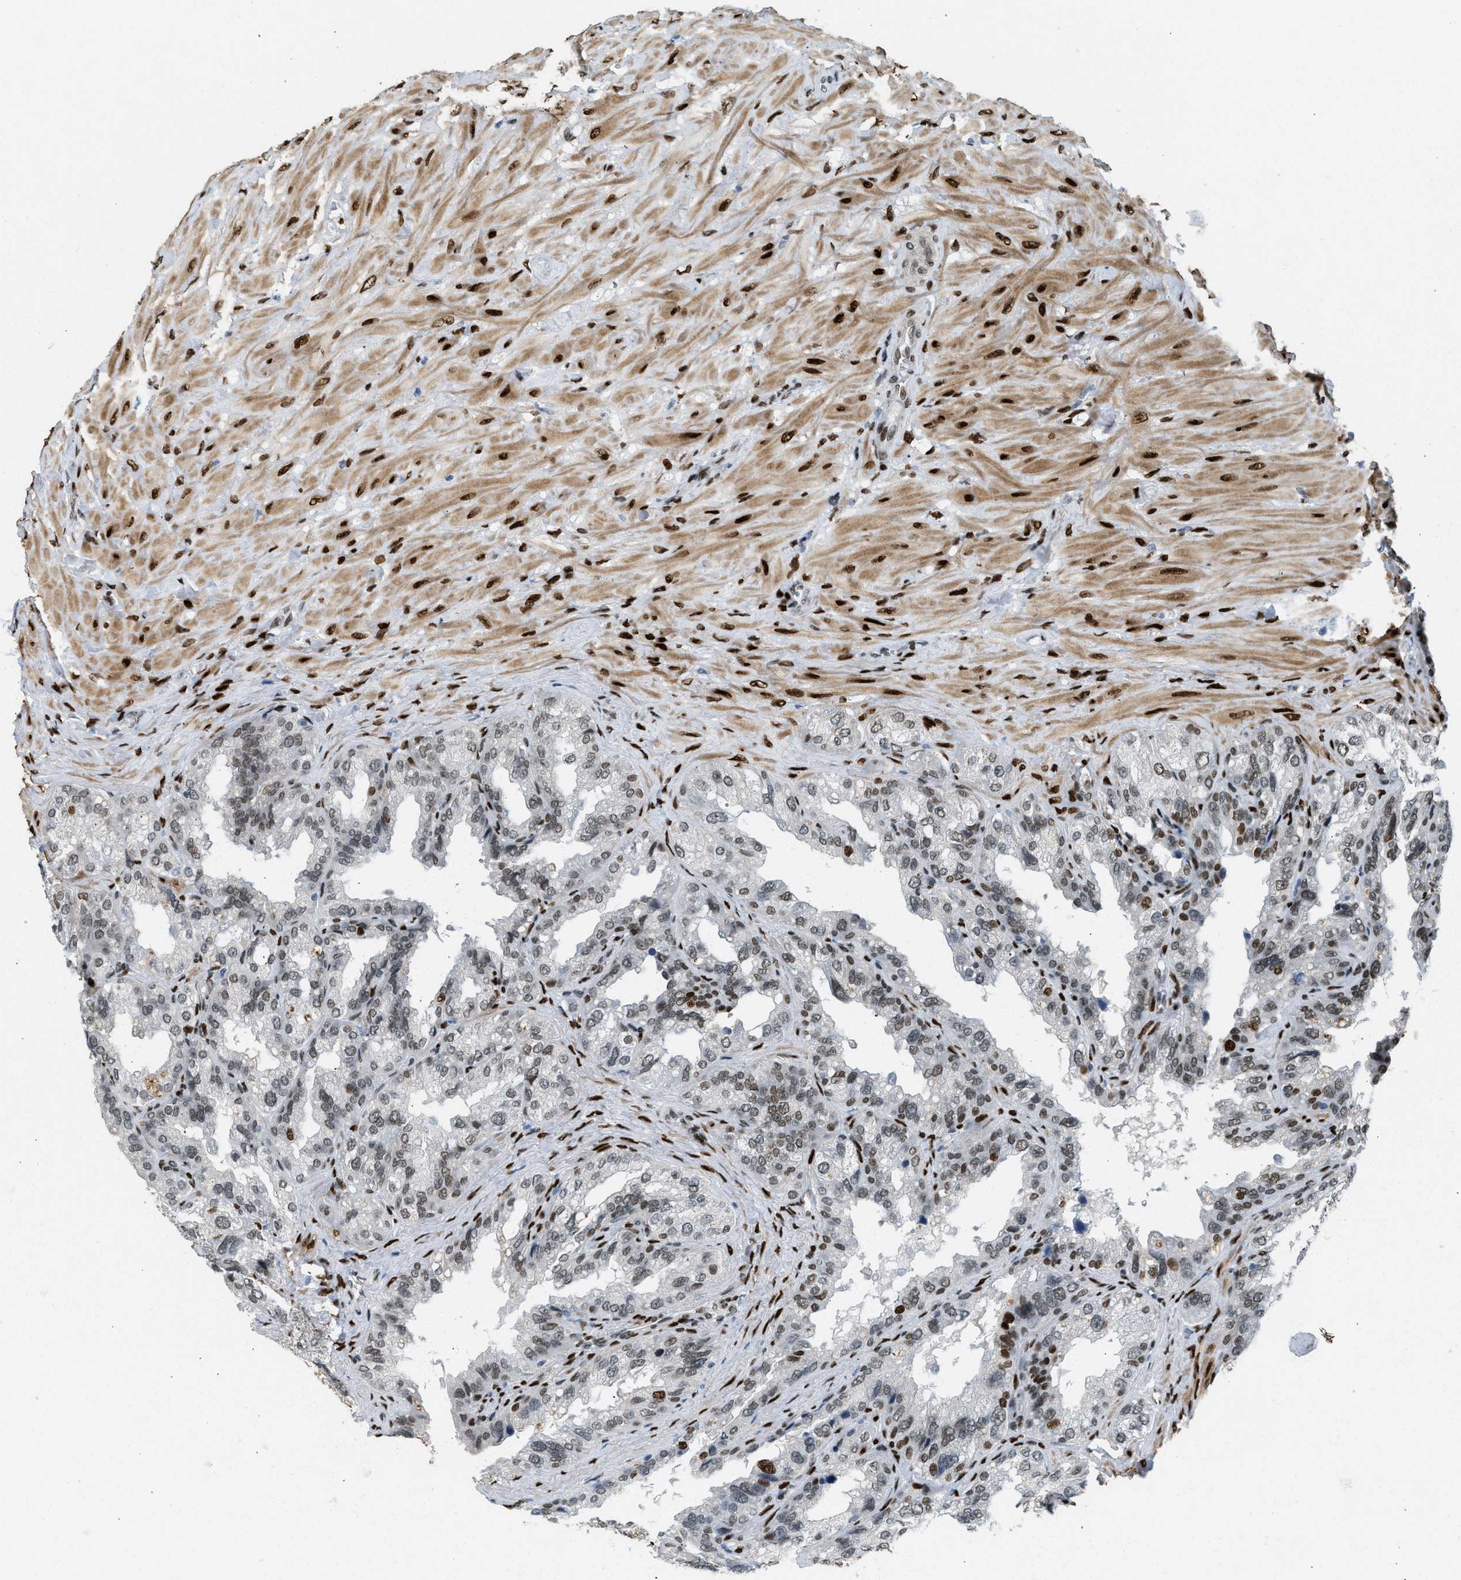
{"staining": {"intensity": "moderate", "quantity": "25%-75%", "location": "nuclear"}, "tissue": "seminal vesicle", "cell_type": "Glandular cells", "image_type": "normal", "snomed": [{"axis": "morphology", "description": "Normal tissue, NOS"}, {"axis": "topography", "description": "Seminal veicle"}], "caption": "High-magnification brightfield microscopy of normal seminal vesicle stained with DAB (brown) and counterstained with hematoxylin (blue). glandular cells exhibit moderate nuclear positivity is seen in approximately25%-75% of cells.", "gene": "ZBTB20", "patient": {"sex": "male", "age": 68}}